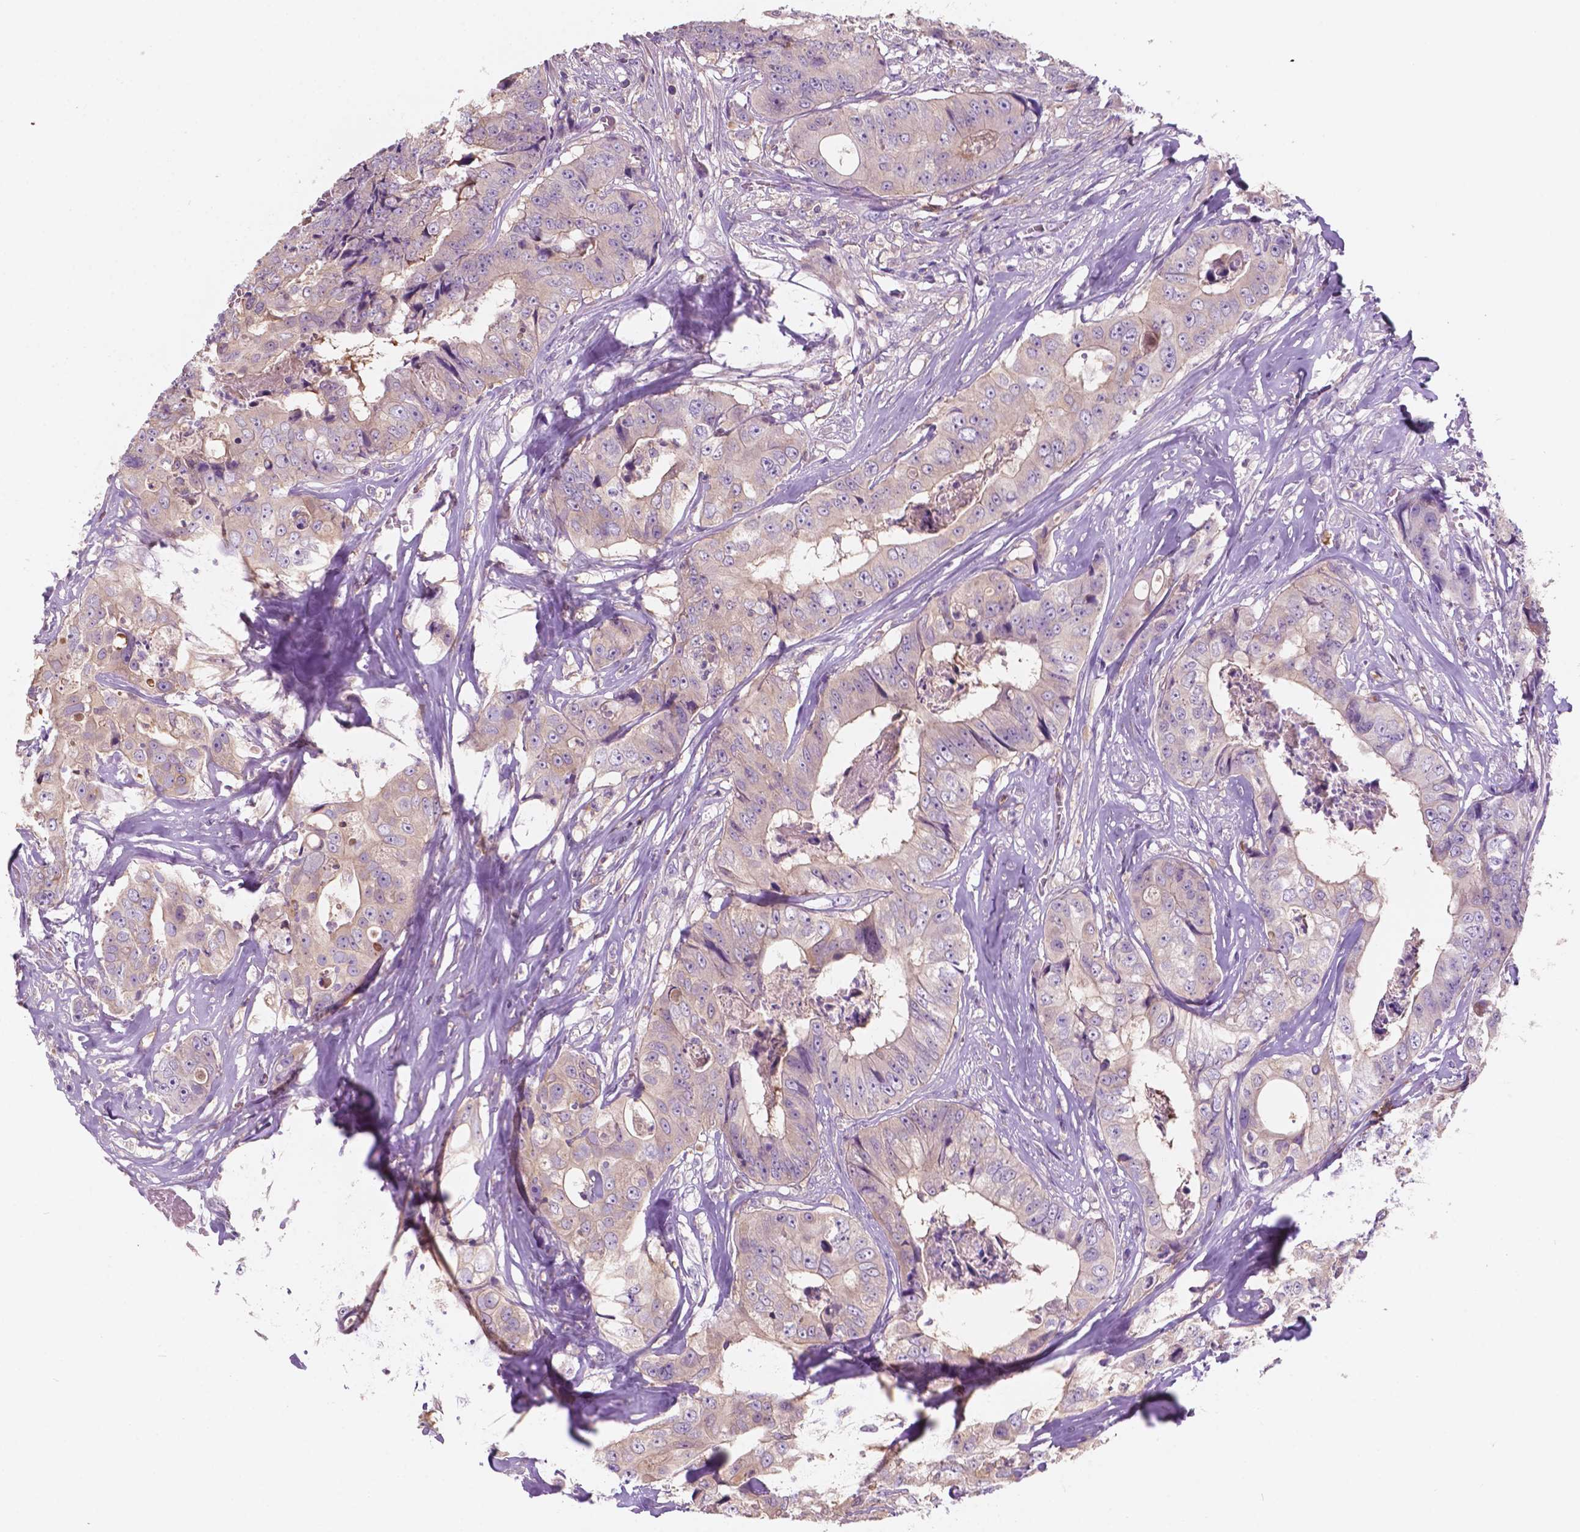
{"staining": {"intensity": "weak", "quantity": "<25%", "location": "cytoplasmic/membranous"}, "tissue": "colorectal cancer", "cell_type": "Tumor cells", "image_type": "cancer", "snomed": [{"axis": "morphology", "description": "Adenocarcinoma, NOS"}, {"axis": "topography", "description": "Rectum"}], "caption": "Immunohistochemistry (IHC) of colorectal adenocarcinoma demonstrates no staining in tumor cells. Nuclei are stained in blue.", "gene": "SEMA4A", "patient": {"sex": "female", "age": 62}}